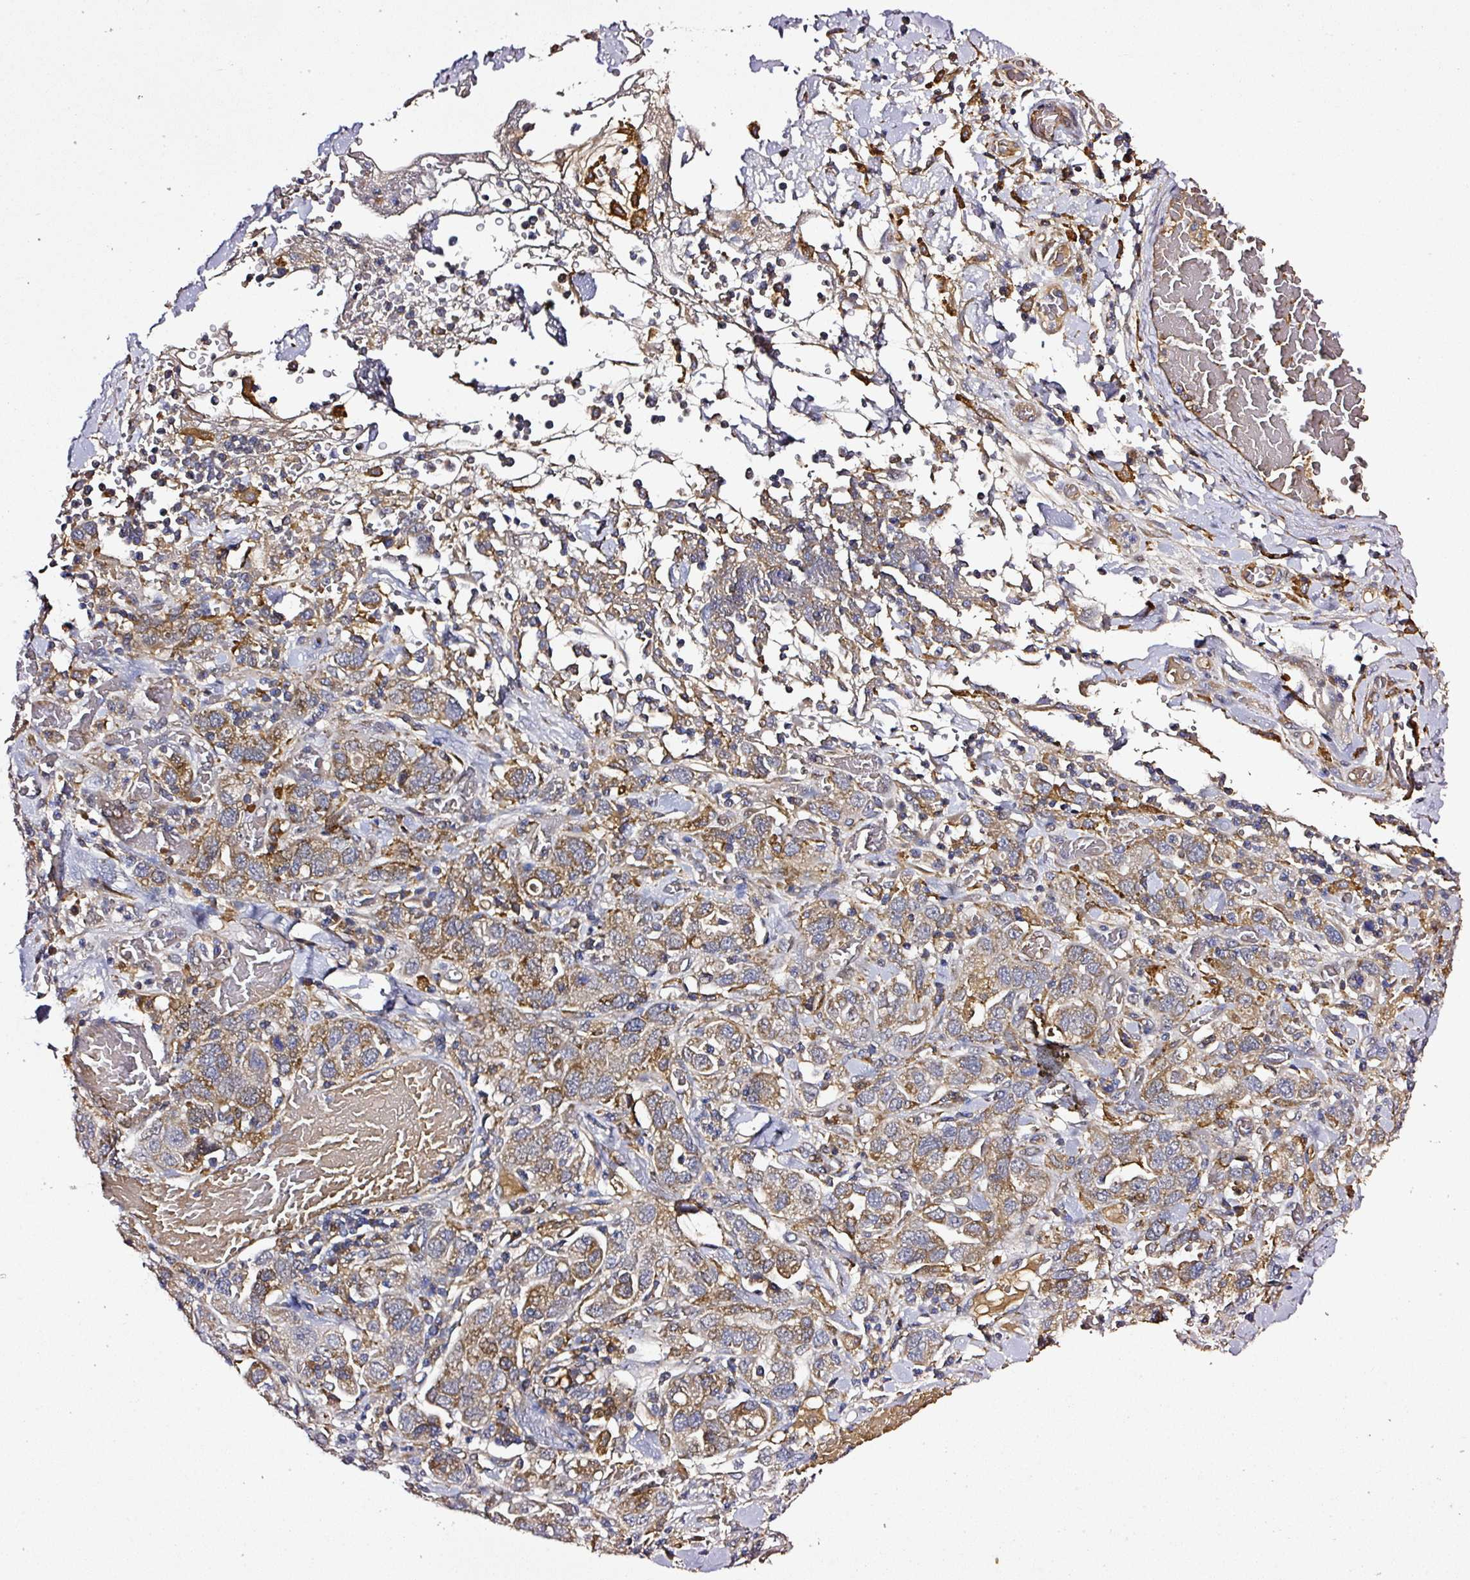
{"staining": {"intensity": "moderate", "quantity": ">75%", "location": "cytoplasmic/membranous"}, "tissue": "stomach cancer", "cell_type": "Tumor cells", "image_type": "cancer", "snomed": [{"axis": "morphology", "description": "Adenocarcinoma, NOS"}, {"axis": "topography", "description": "Stomach, upper"}, {"axis": "topography", "description": "Stomach"}], "caption": "The immunohistochemical stain labels moderate cytoplasmic/membranous staining in tumor cells of stomach cancer (adenocarcinoma) tissue. Using DAB (brown) and hematoxylin (blue) stains, captured at high magnification using brightfield microscopy.", "gene": "ZNF513", "patient": {"sex": "male", "age": 62}}